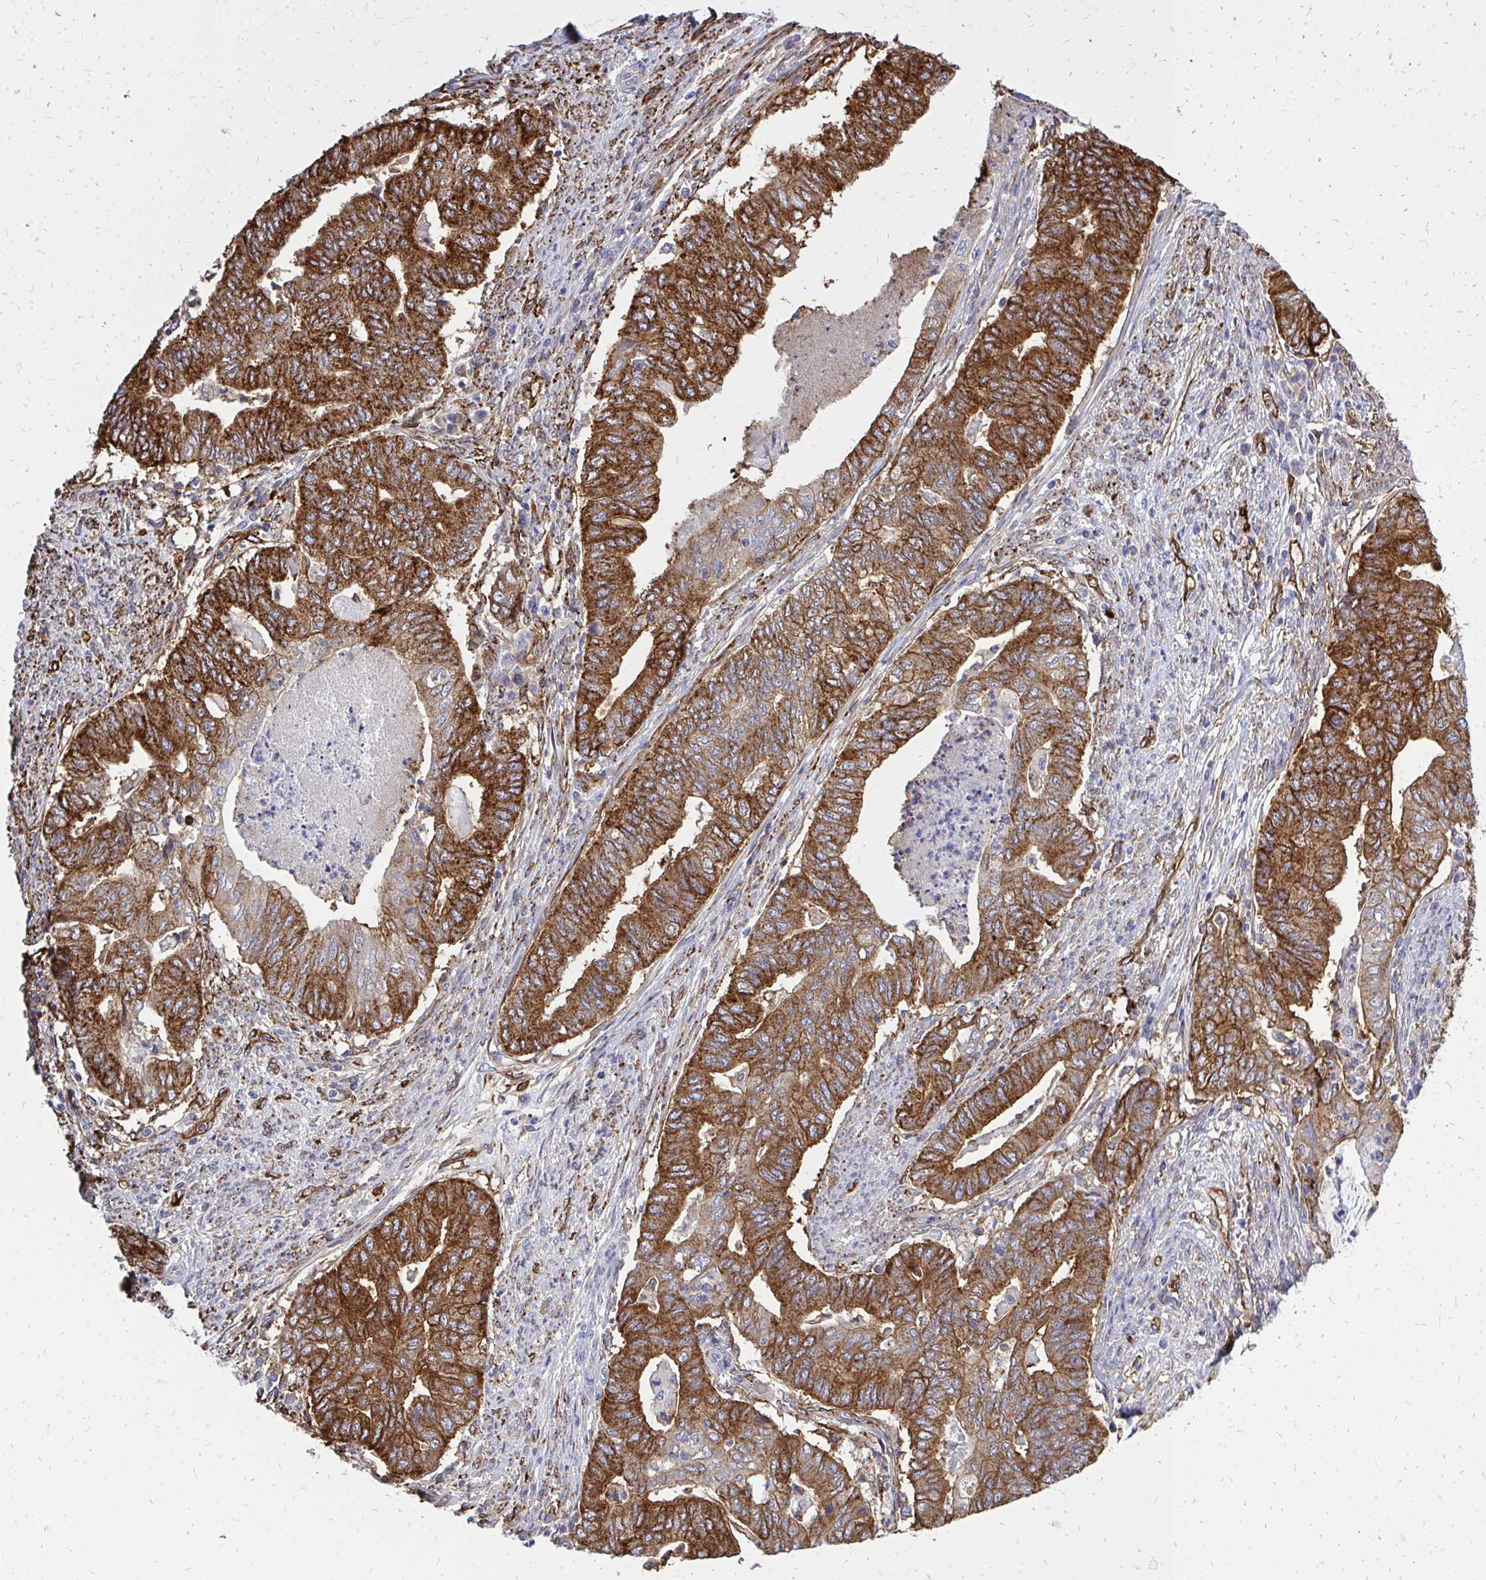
{"staining": {"intensity": "strong", "quantity": ">75%", "location": "cytoplasmic/membranous"}, "tissue": "endometrial cancer", "cell_type": "Tumor cells", "image_type": "cancer", "snomed": [{"axis": "morphology", "description": "Adenocarcinoma, NOS"}, {"axis": "topography", "description": "Endometrium"}], "caption": "The histopathology image demonstrates staining of endometrial adenocarcinoma, revealing strong cytoplasmic/membranous protein expression (brown color) within tumor cells.", "gene": "MARCKSL1", "patient": {"sex": "female", "age": 79}}